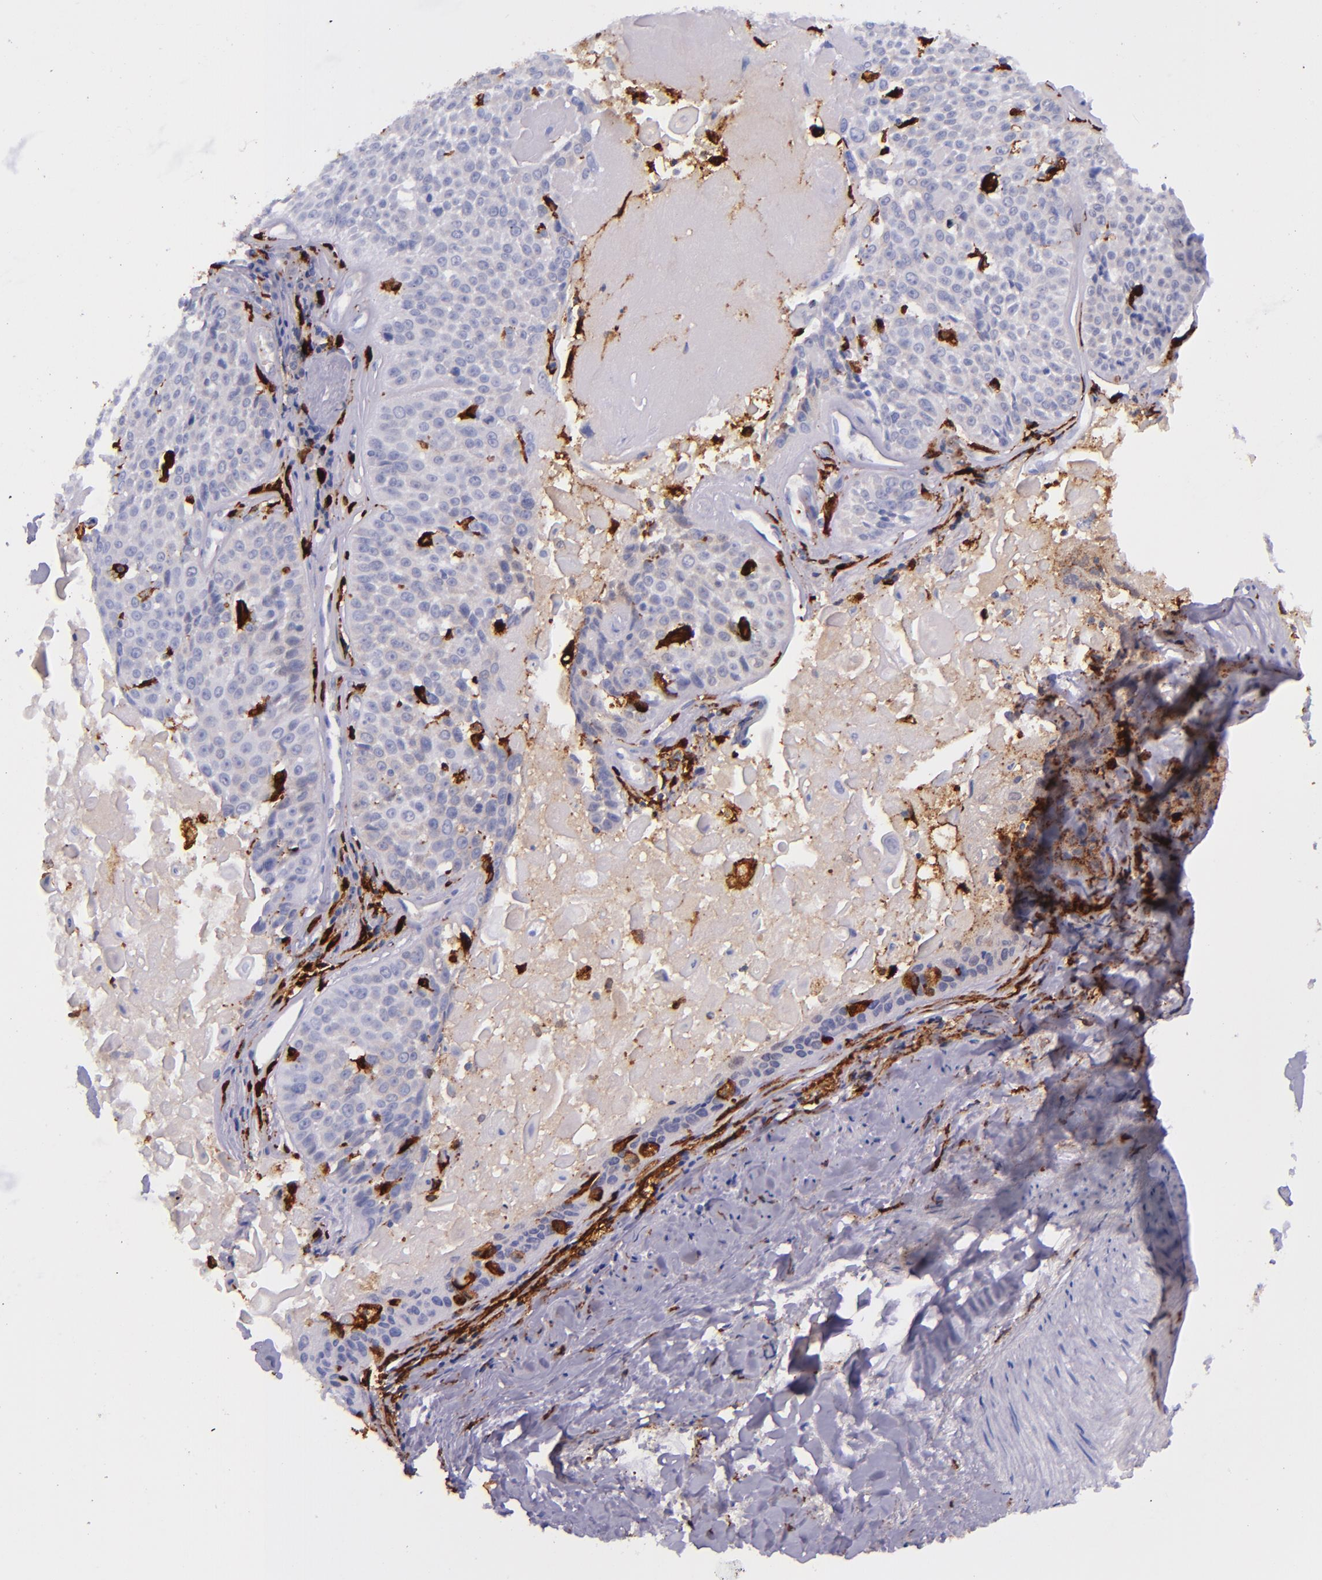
{"staining": {"intensity": "negative", "quantity": "none", "location": "none"}, "tissue": "lung cancer", "cell_type": "Tumor cells", "image_type": "cancer", "snomed": [{"axis": "morphology", "description": "Adenocarcinoma, NOS"}, {"axis": "topography", "description": "Lung"}], "caption": "DAB (3,3'-diaminobenzidine) immunohistochemical staining of human lung adenocarcinoma shows no significant staining in tumor cells. The staining was performed using DAB (3,3'-diaminobenzidine) to visualize the protein expression in brown, while the nuclei were stained in blue with hematoxylin (Magnification: 20x).", "gene": "CD163", "patient": {"sex": "male", "age": 60}}